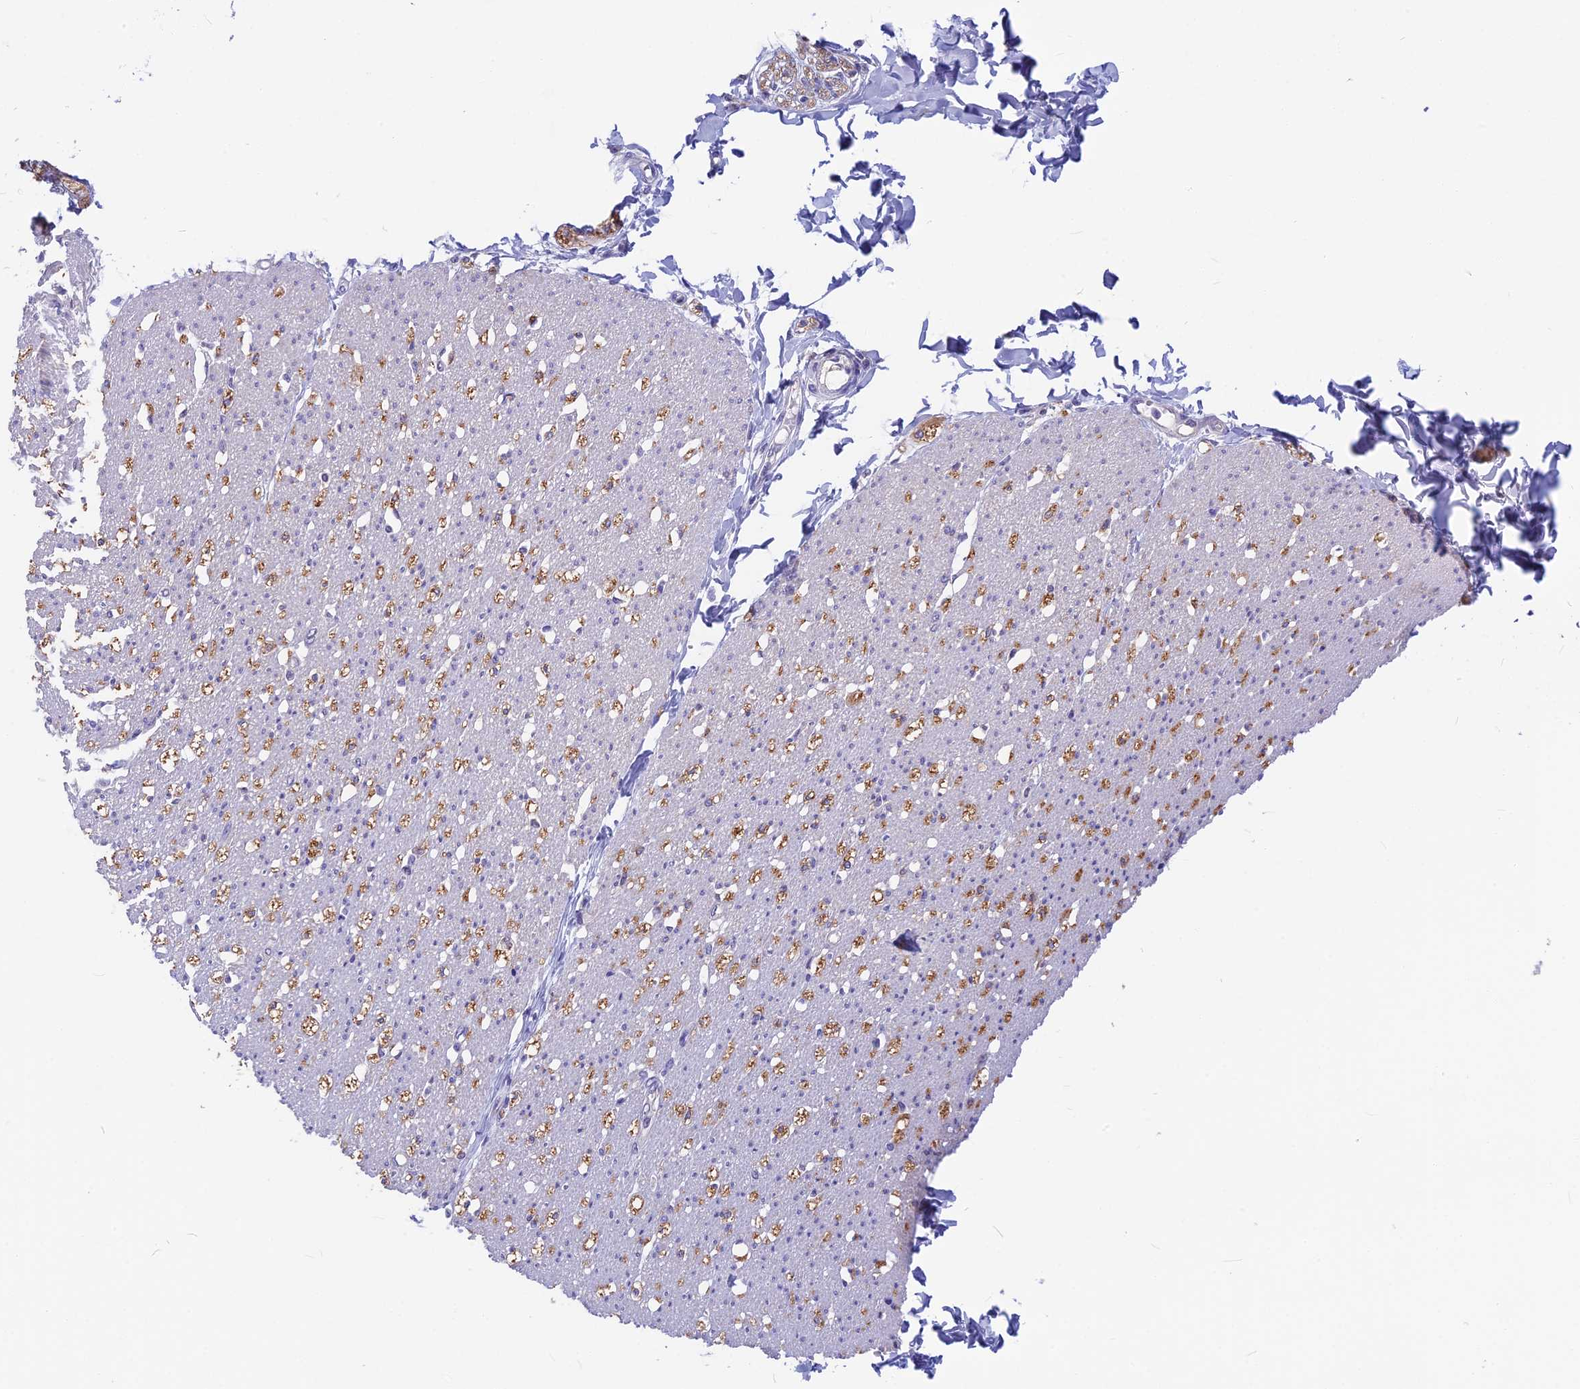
{"staining": {"intensity": "negative", "quantity": "none", "location": "none"}, "tissue": "smooth muscle", "cell_type": "Smooth muscle cells", "image_type": "normal", "snomed": [{"axis": "morphology", "description": "Normal tissue, NOS"}, {"axis": "morphology", "description": "Adenocarcinoma, NOS"}, {"axis": "topography", "description": "Colon"}, {"axis": "topography", "description": "Peripheral nerve tissue"}], "caption": "The IHC photomicrograph has no significant positivity in smooth muscle cells of smooth muscle.", "gene": "SNAP91", "patient": {"sex": "male", "age": 14}}